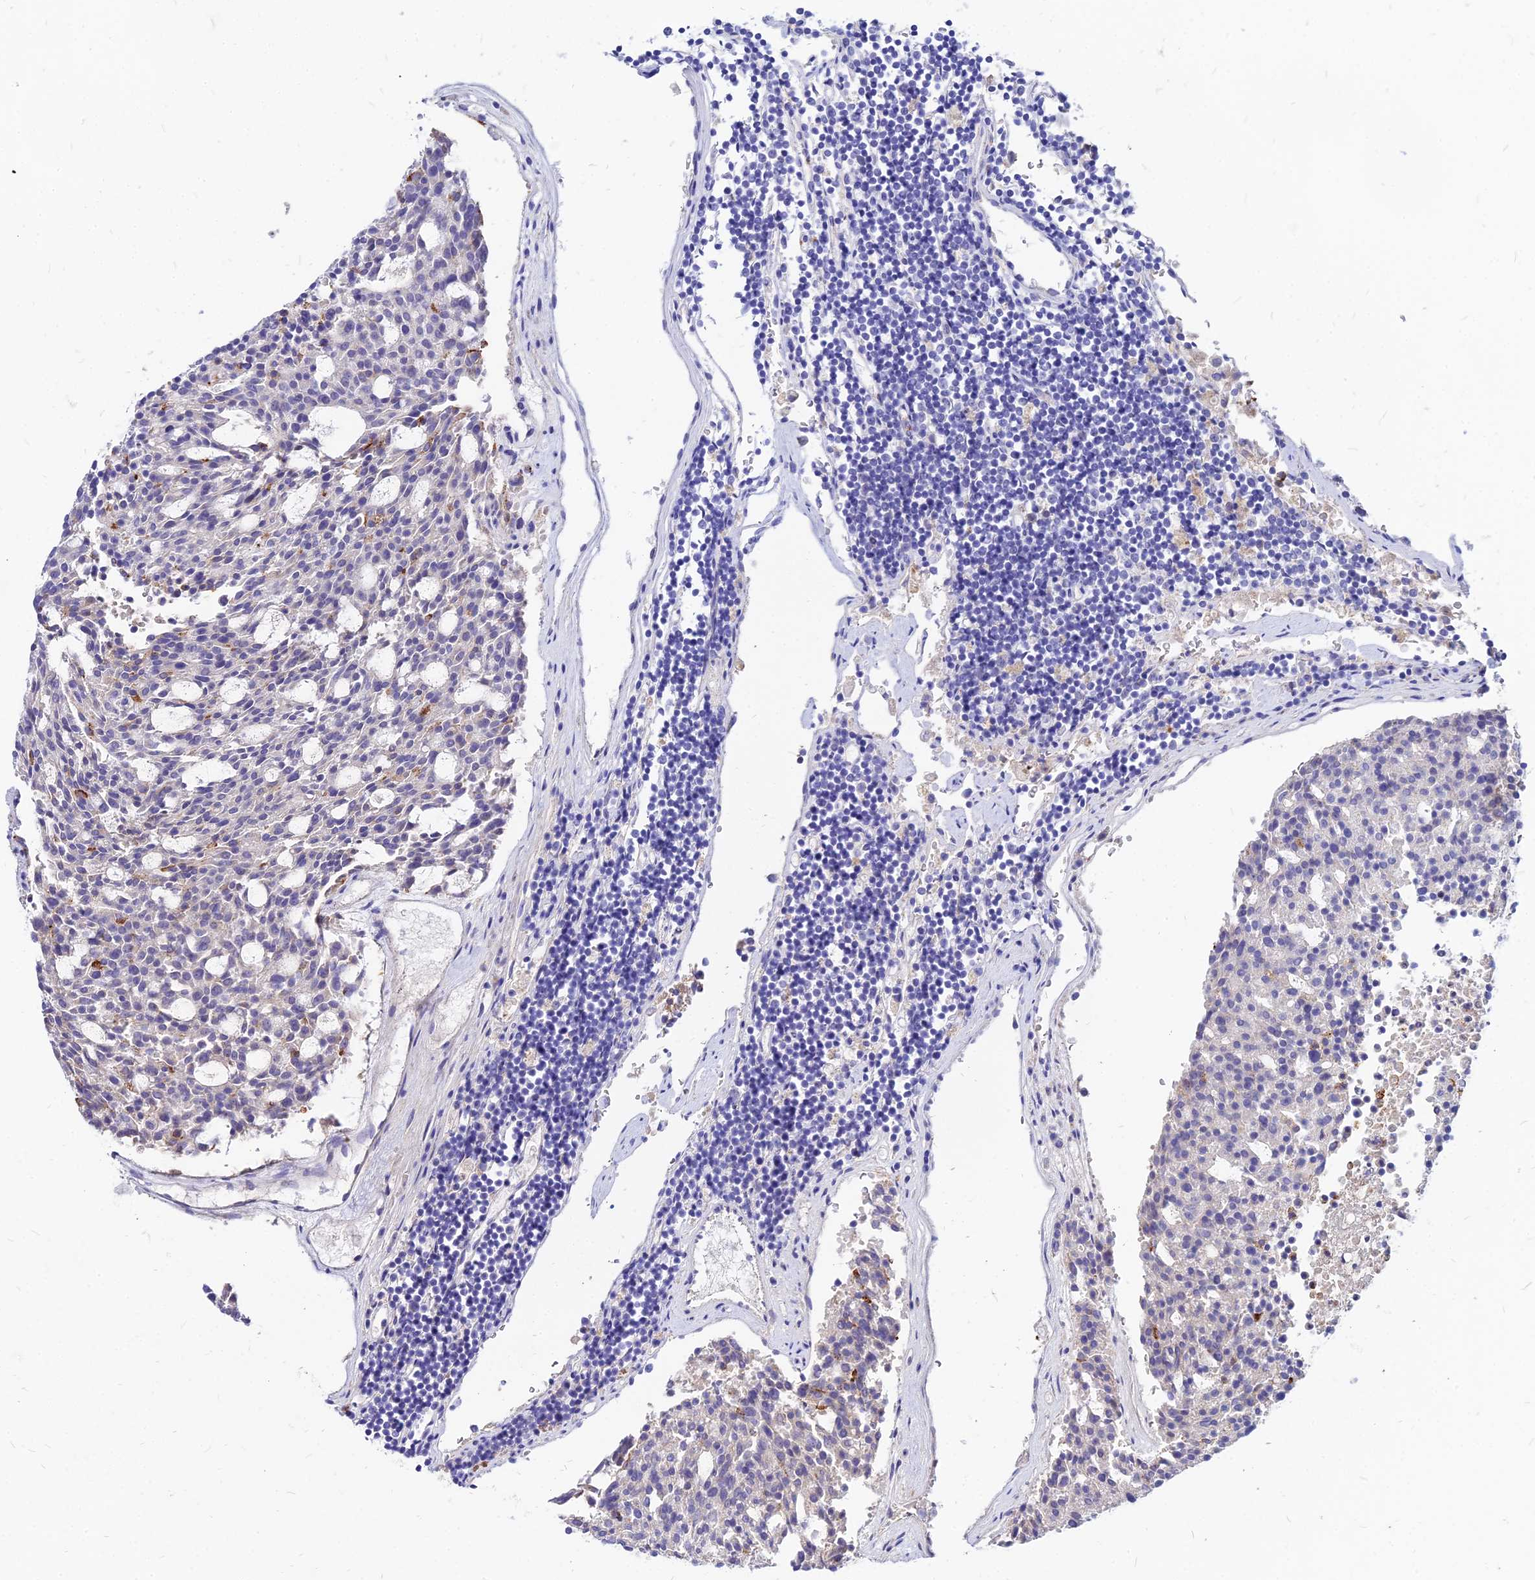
{"staining": {"intensity": "moderate", "quantity": "<25%", "location": "cytoplasmic/membranous"}, "tissue": "carcinoid", "cell_type": "Tumor cells", "image_type": "cancer", "snomed": [{"axis": "morphology", "description": "Carcinoid, malignant, NOS"}, {"axis": "topography", "description": "Pancreas"}], "caption": "Immunohistochemistry image of neoplastic tissue: carcinoid (malignant) stained using immunohistochemistry demonstrates low levels of moderate protein expression localized specifically in the cytoplasmic/membranous of tumor cells, appearing as a cytoplasmic/membranous brown color.", "gene": "ACSM6", "patient": {"sex": "female", "age": 54}}